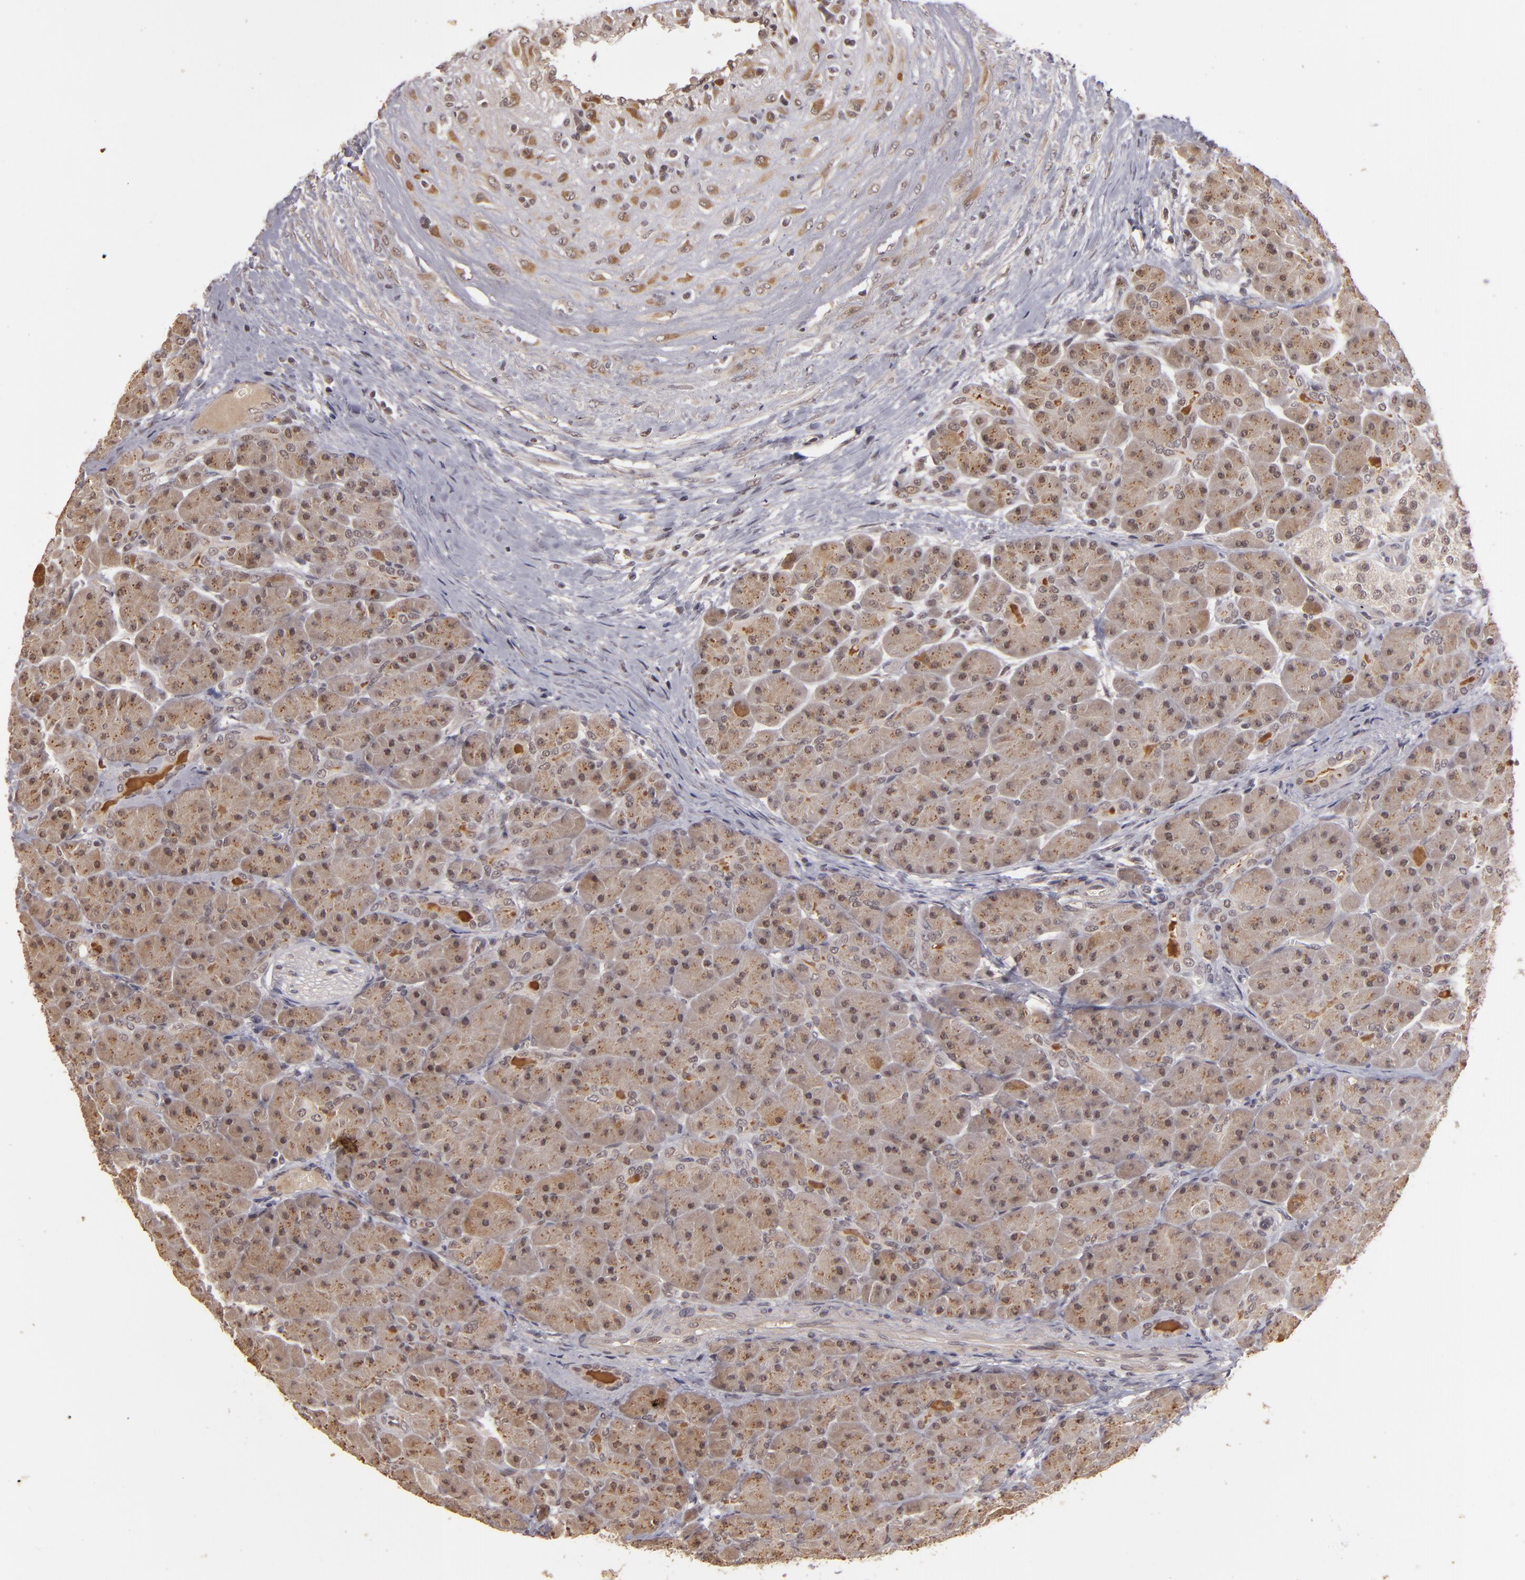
{"staining": {"intensity": "moderate", "quantity": ">75%", "location": "cytoplasmic/membranous"}, "tissue": "pancreas", "cell_type": "Exocrine glandular cells", "image_type": "normal", "snomed": [{"axis": "morphology", "description": "Normal tissue, NOS"}, {"axis": "topography", "description": "Pancreas"}], "caption": "Benign pancreas displays moderate cytoplasmic/membranous staining in about >75% of exocrine glandular cells.", "gene": "DFFA", "patient": {"sex": "male", "age": 66}}